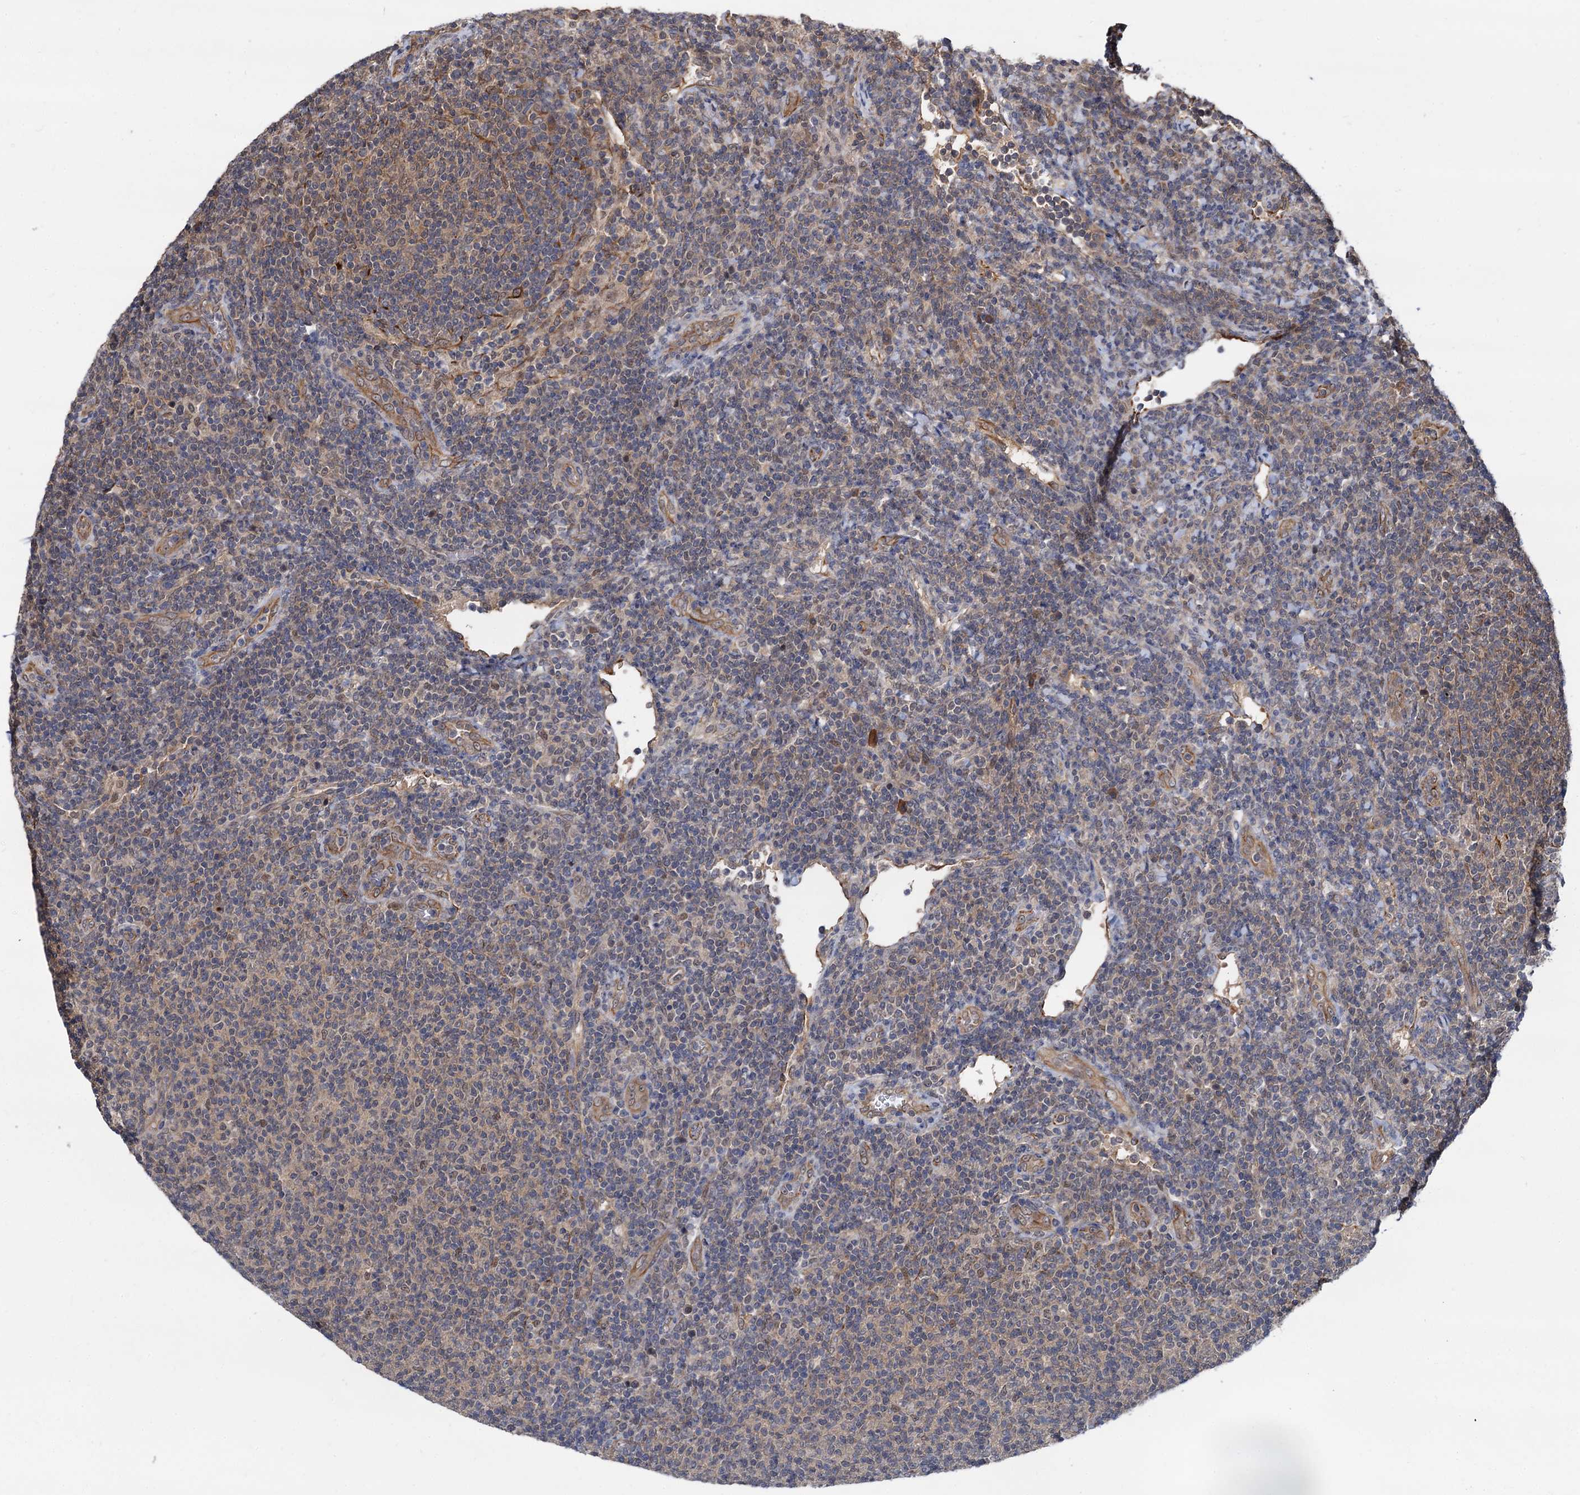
{"staining": {"intensity": "negative", "quantity": "none", "location": "none"}, "tissue": "lymphoma", "cell_type": "Tumor cells", "image_type": "cancer", "snomed": [{"axis": "morphology", "description": "Malignant lymphoma, non-Hodgkin's type, Low grade"}, {"axis": "topography", "description": "Lymph node"}], "caption": "There is no significant expression in tumor cells of low-grade malignant lymphoma, non-Hodgkin's type. (Brightfield microscopy of DAB (3,3'-diaminobenzidine) IHC at high magnification).", "gene": "PSMD4", "patient": {"sex": "male", "age": 66}}